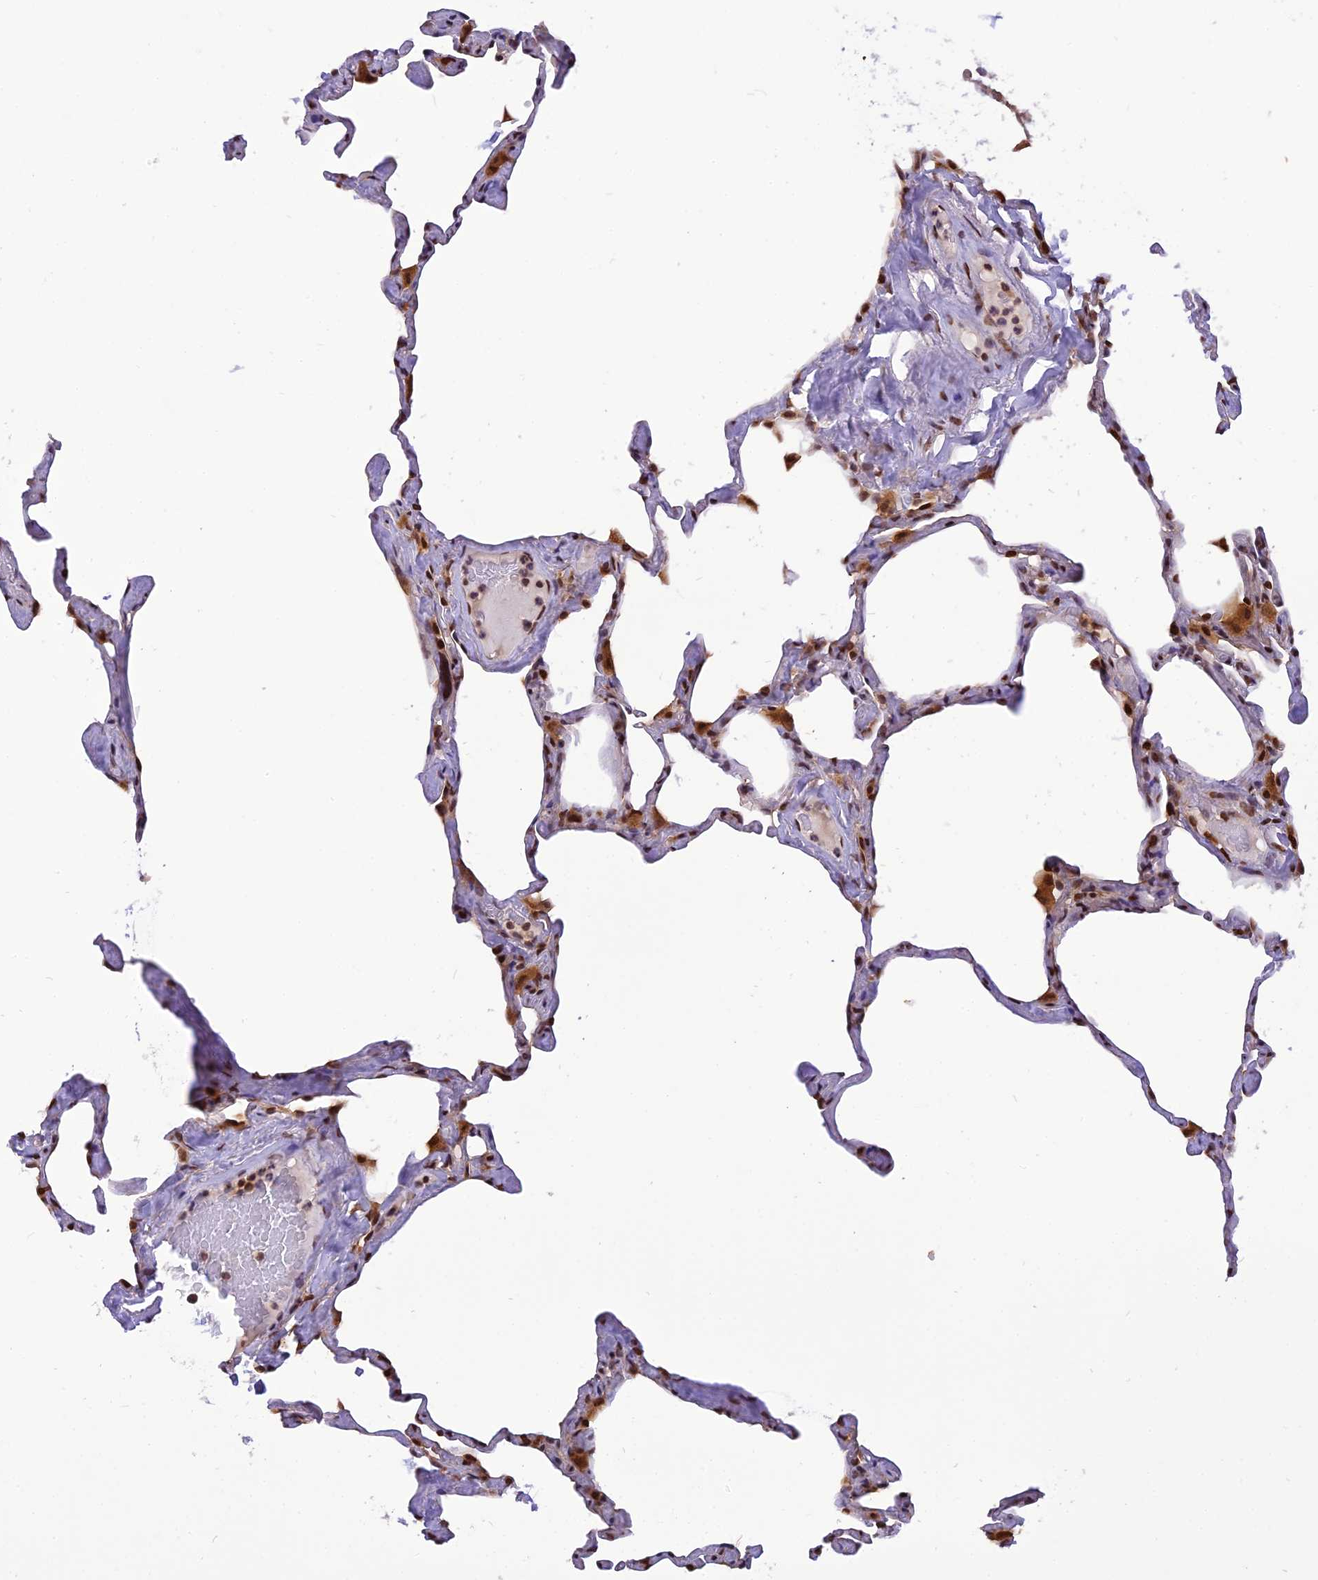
{"staining": {"intensity": "moderate", "quantity": "25%-75%", "location": "cytoplasmic/membranous,nuclear"}, "tissue": "lung", "cell_type": "Alveolar cells", "image_type": "normal", "snomed": [{"axis": "morphology", "description": "Normal tissue, NOS"}, {"axis": "topography", "description": "Lung"}], "caption": "Immunohistochemical staining of normal lung reveals 25%-75% levels of moderate cytoplasmic/membranous,nuclear protein expression in about 25%-75% of alveolar cells.", "gene": "RABGGTA", "patient": {"sex": "male", "age": 65}}